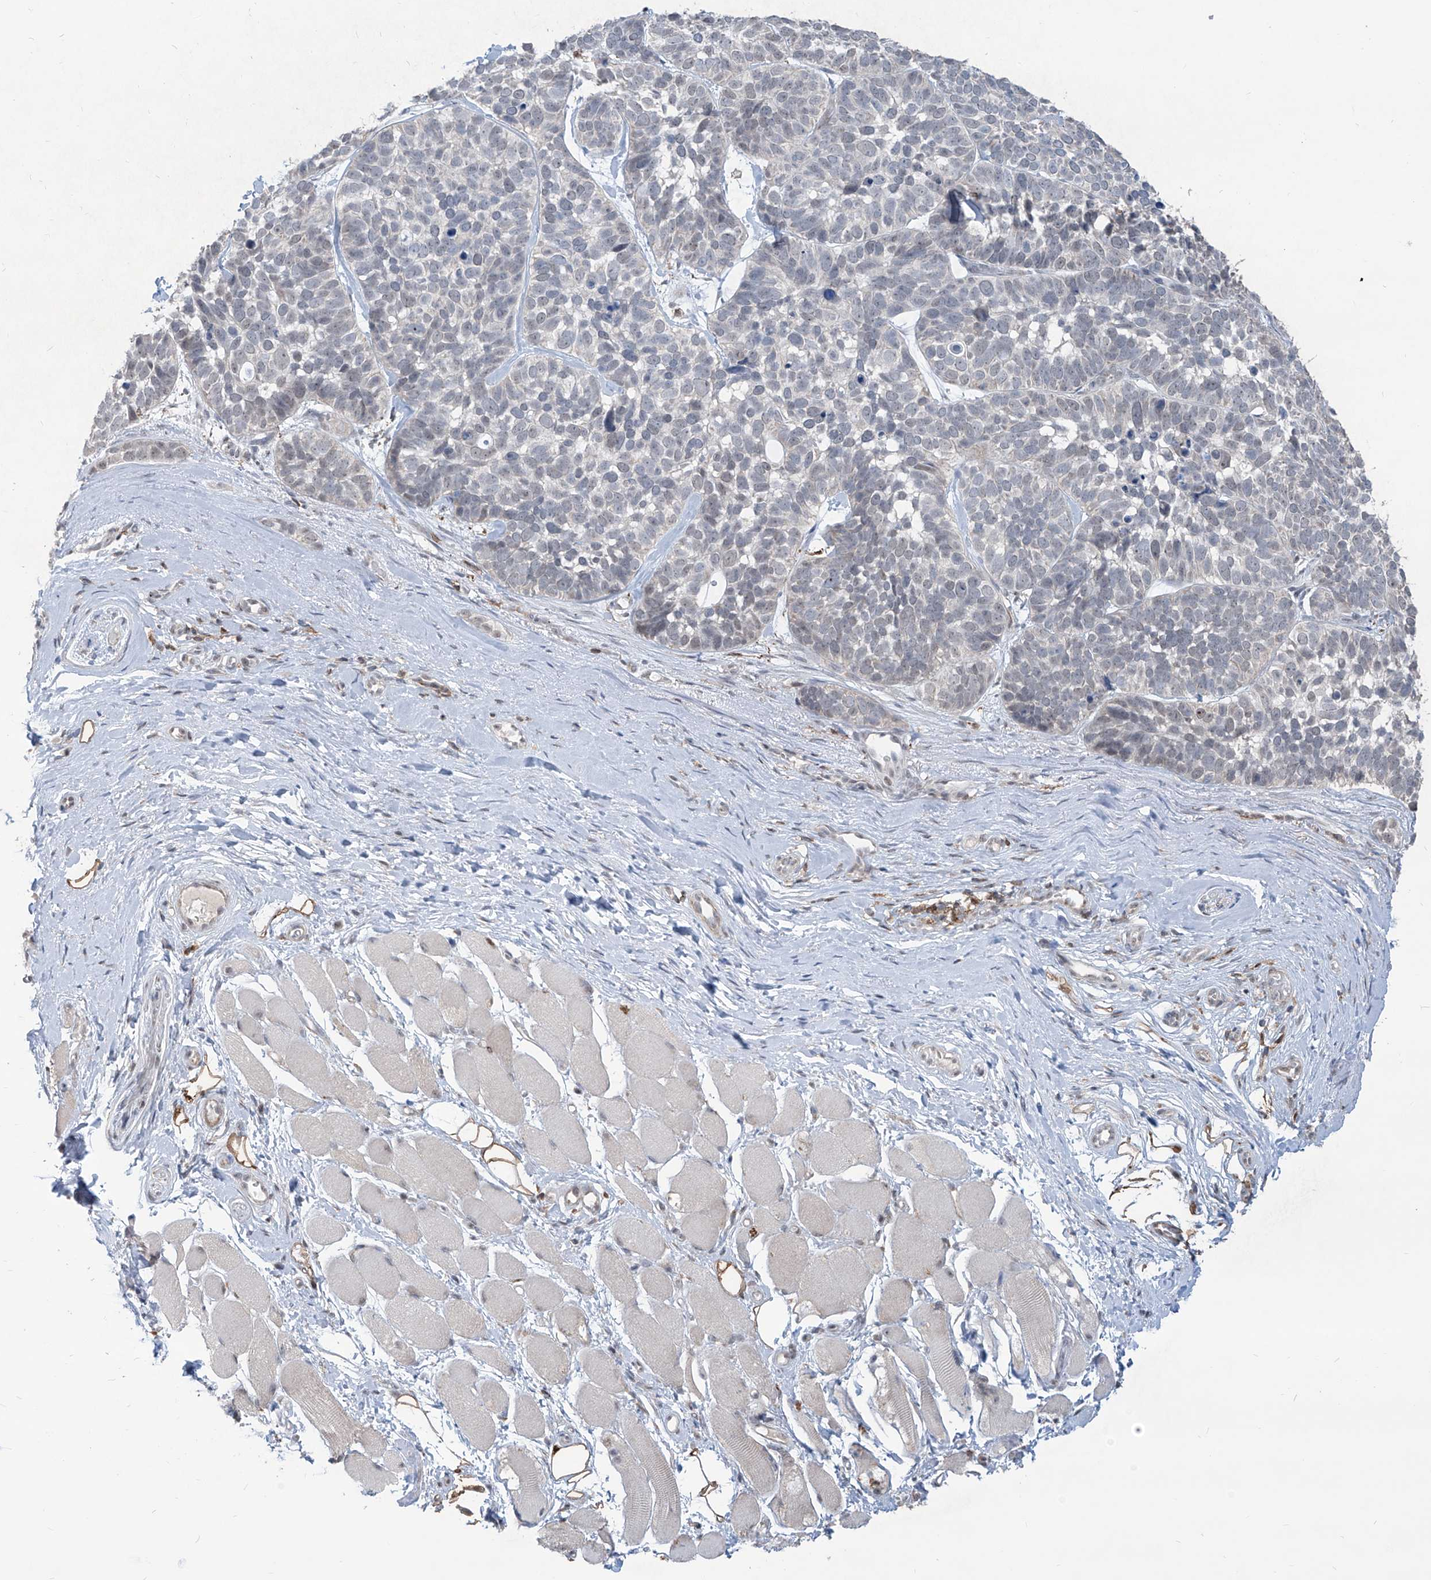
{"staining": {"intensity": "negative", "quantity": "none", "location": "none"}, "tissue": "skin cancer", "cell_type": "Tumor cells", "image_type": "cancer", "snomed": [{"axis": "morphology", "description": "Basal cell carcinoma"}, {"axis": "topography", "description": "Skin"}], "caption": "Tumor cells are negative for brown protein staining in skin cancer.", "gene": "ZBTB48", "patient": {"sex": "male", "age": 62}}